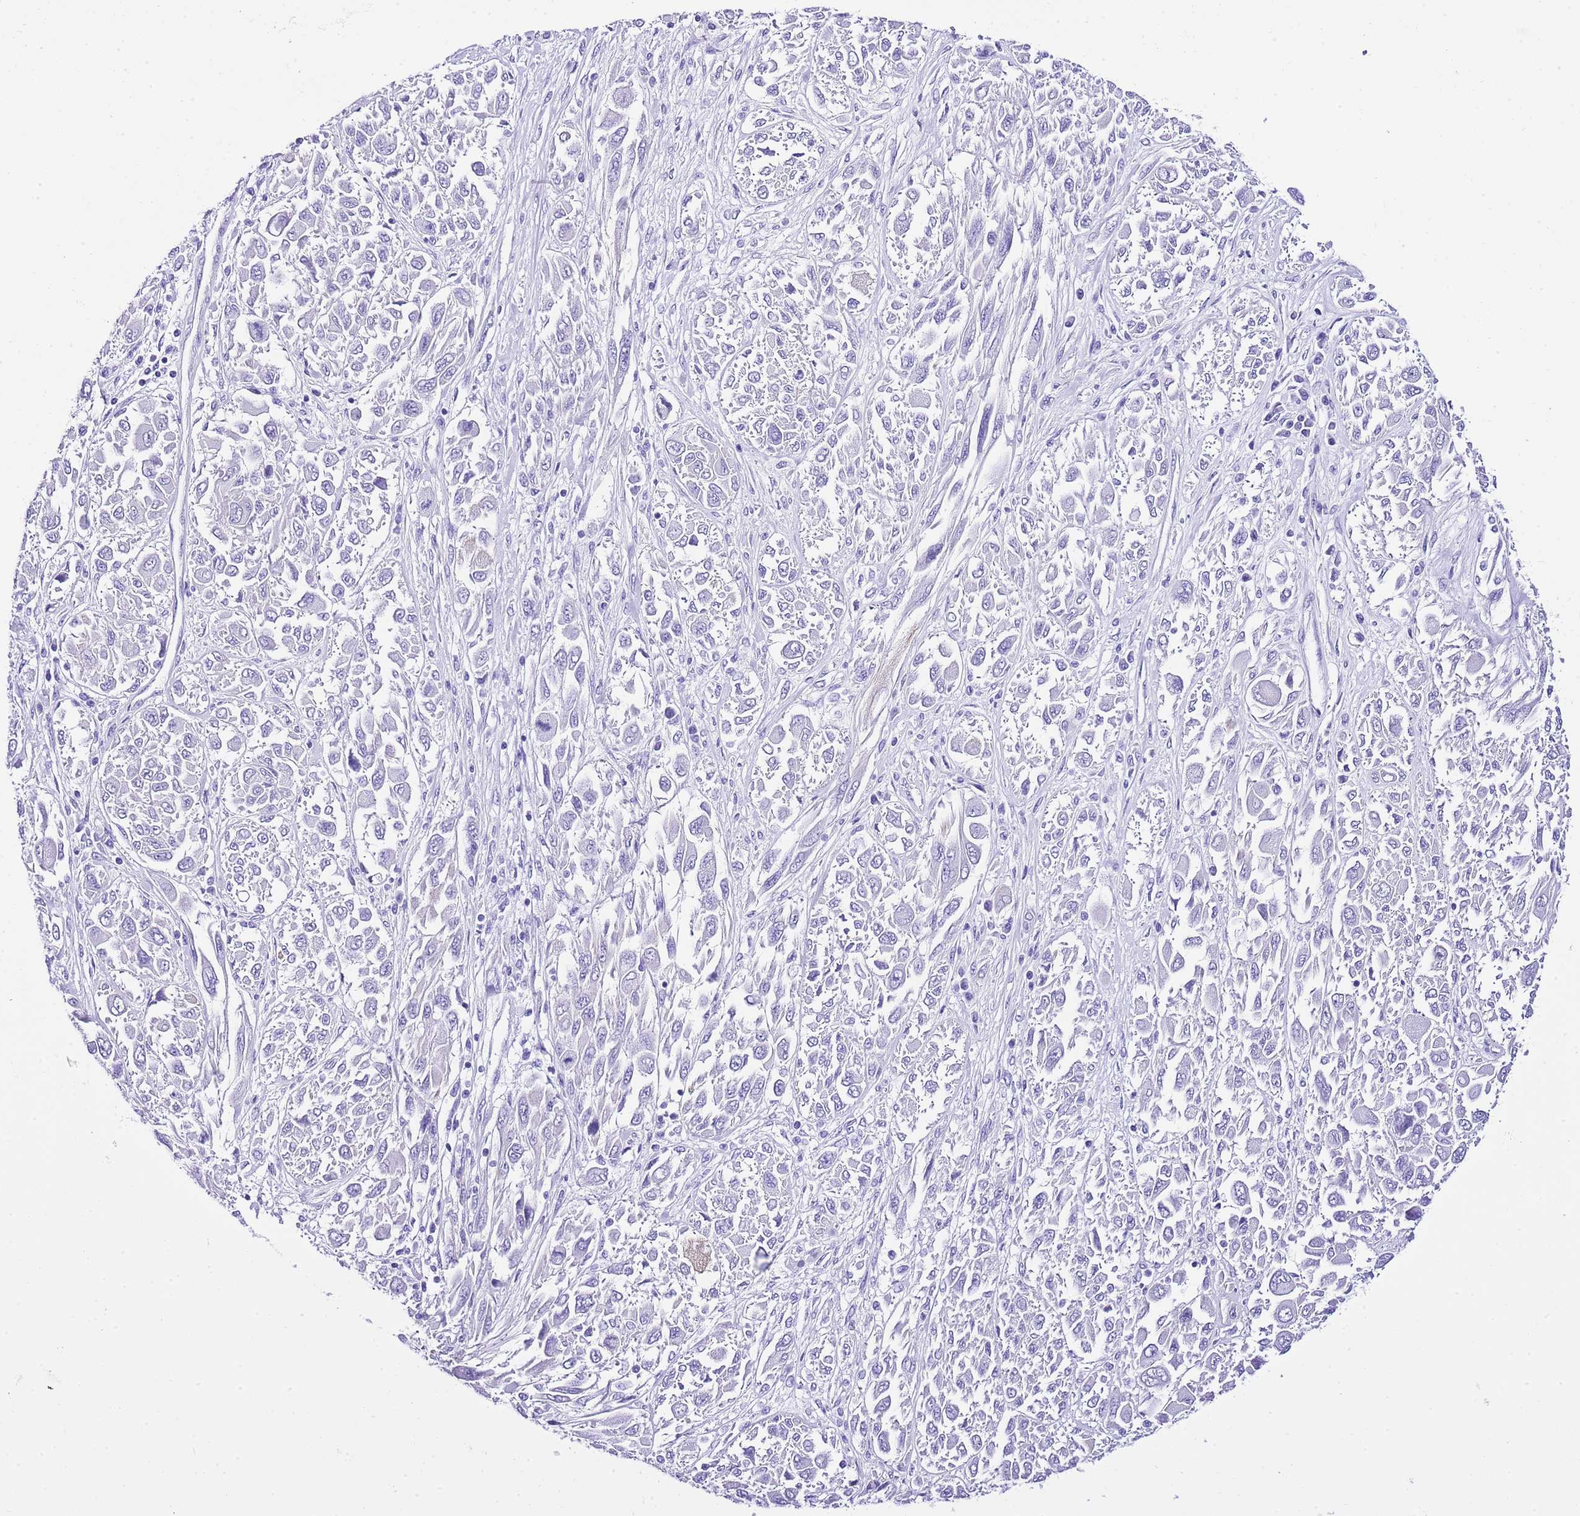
{"staining": {"intensity": "negative", "quantity": "none", "location": "none"}, "tissue": "melanoma", "cell_type": "Tumor cells", "image_type": "cancer", "snomed": [{"axis": "morphology", "description": "Malignant melanoma, NOS"}, {"axis": "topography", "description": "Skin"}], "caption": "There is no significant expression in tumor cells of malignant melanoma. The staining is performed using DAB brown chromogen with nuclei counter-stained in using hematoxylin.", "gene": "KCNC1", "patient": {"sex": "female", "age": 91}}